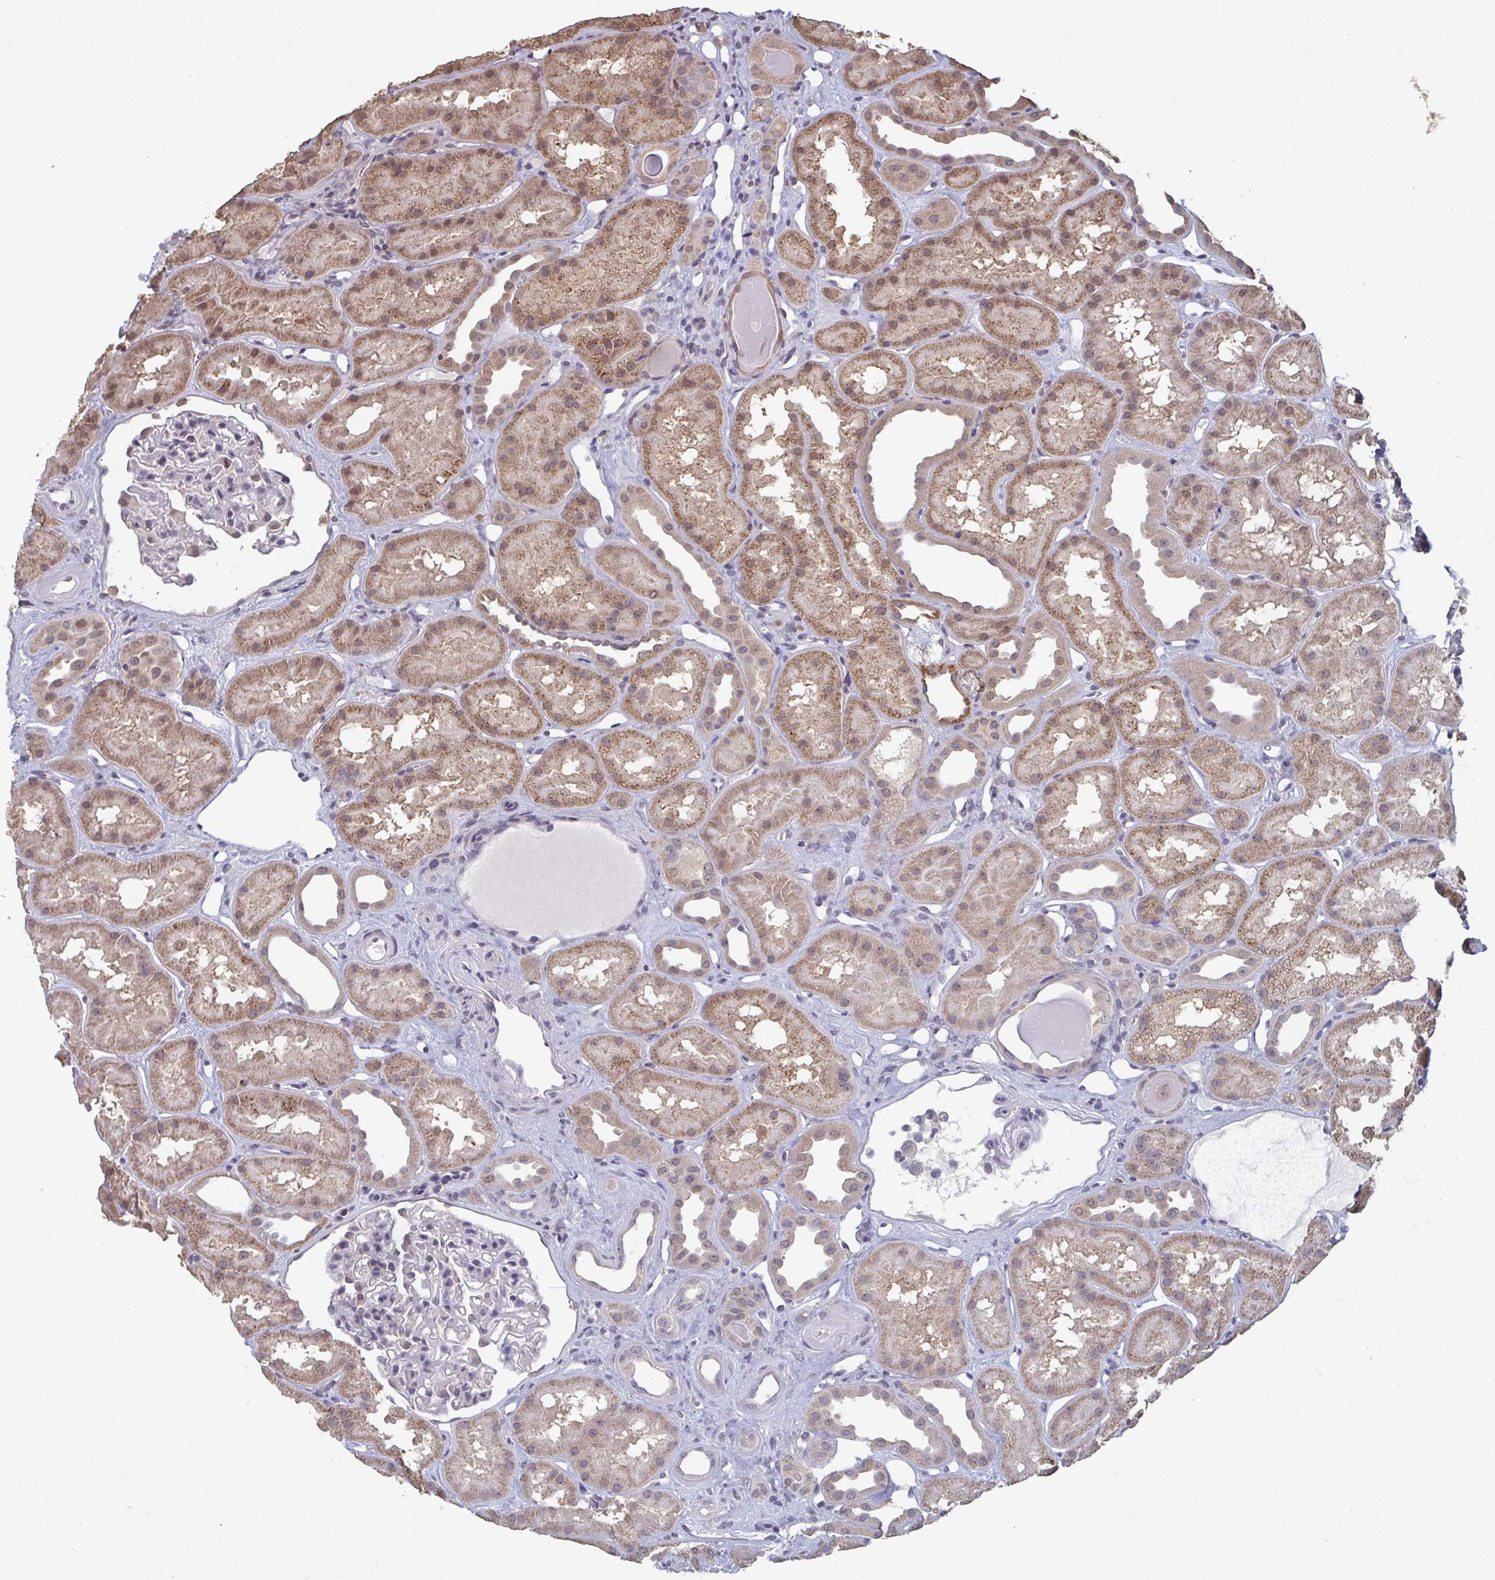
{"staining": {"intensity": "negative", "quantity": "none", "location": "none"}, "tissue": "kidney", "cell_type": "Cells in glomeruli", "image_type": "normal", "snomed": [{"axis": "morphology", "description": "Normal tissue, NOS"}, {"axis": "topography", "description": "Kidney"}], "caption": "Immunohistochemistry histopathology image of benign kidney: human kidney stained with DAB reveals no significant protein positivity in cells in glomeruli.", "gene": "LIX1", "patient": {"sex": "male", "age": 61}}